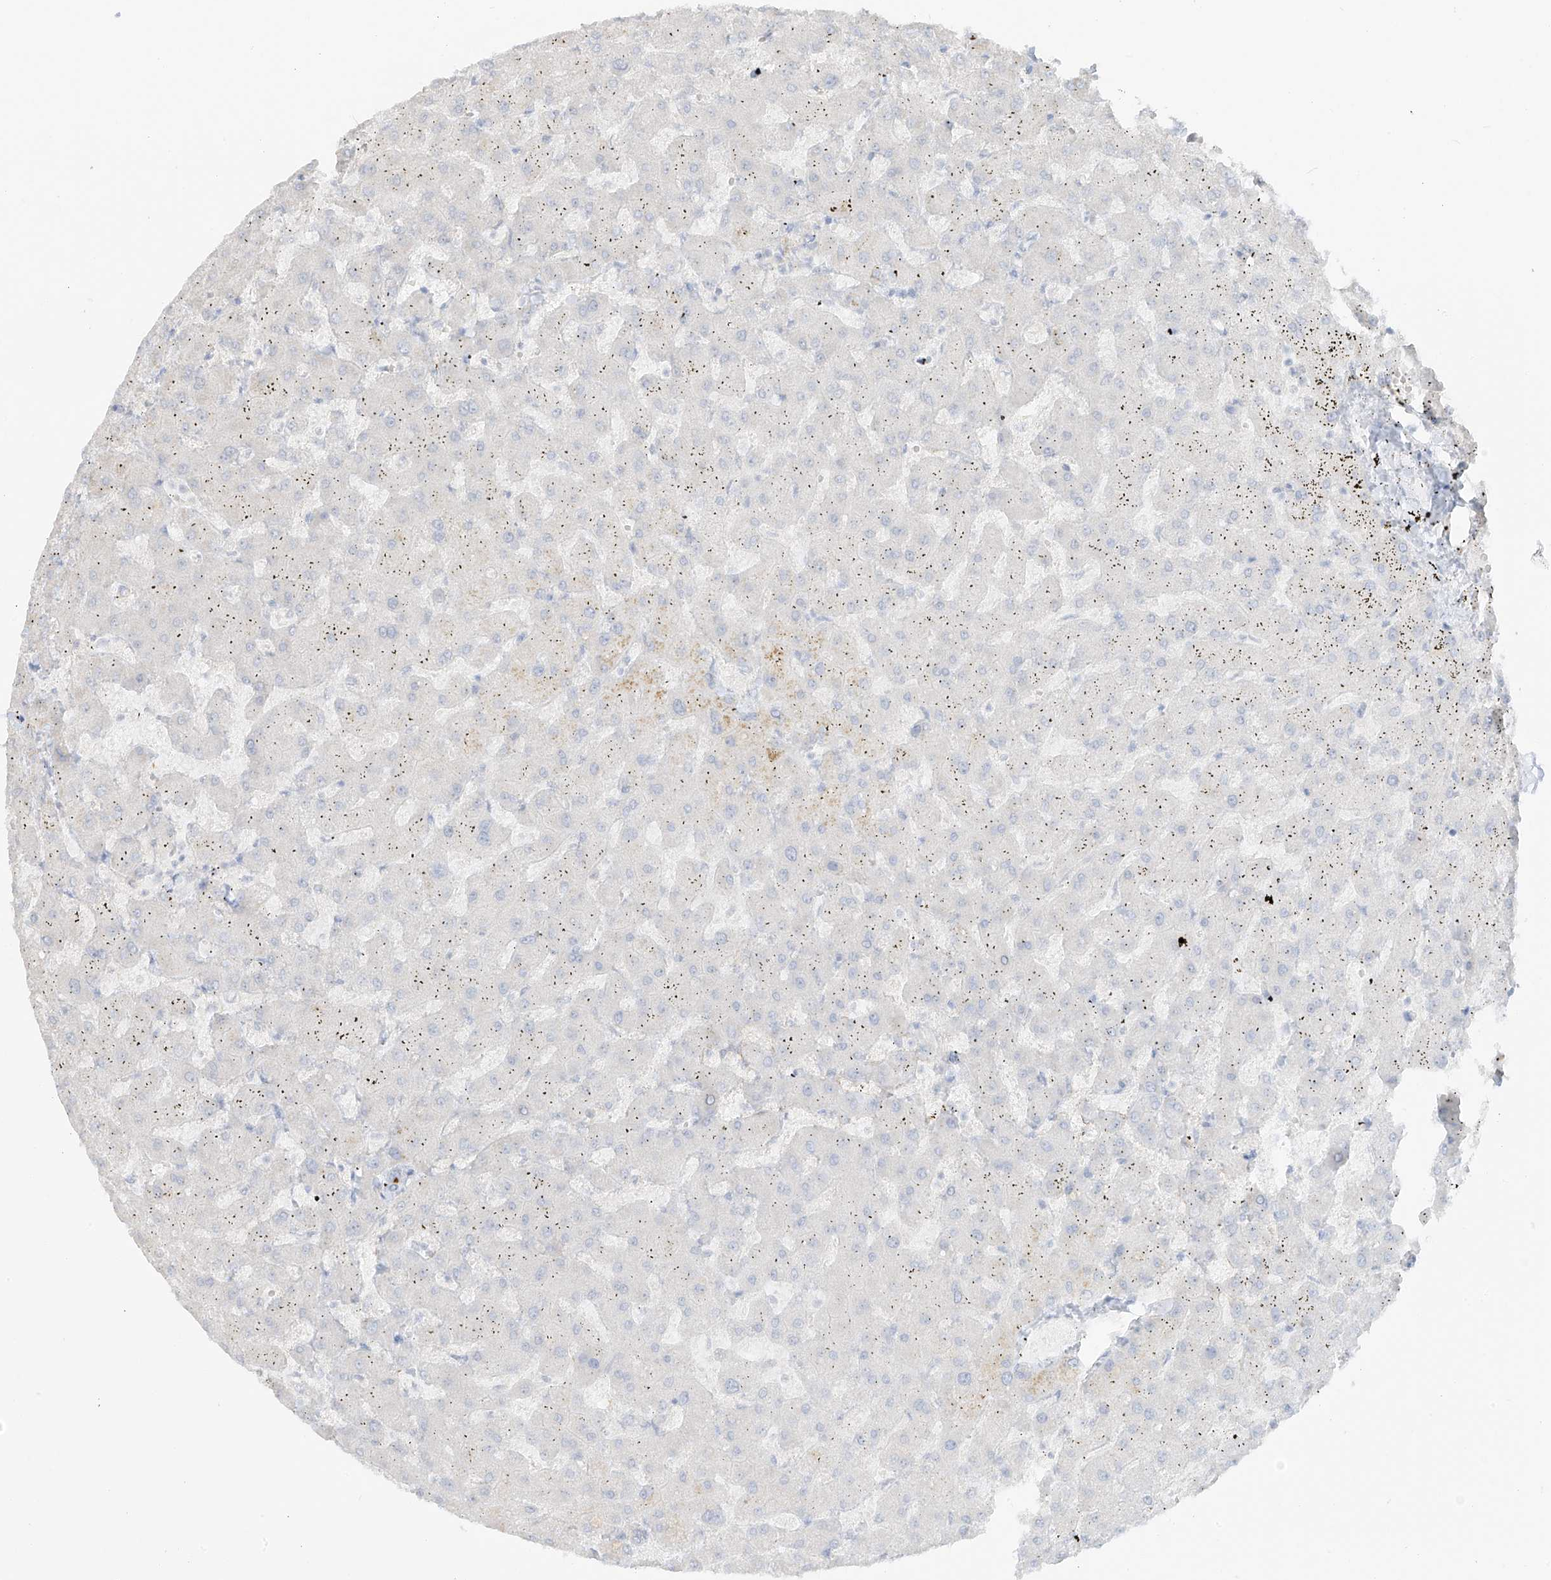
{"staining": {"intensity": "negative", "quantity": "none", "location": "none"}, "tissue": "liver", "cell_type": "Cholangiocytes", "image_type": "normal", "snomed": [{"axis": "morphology", "description": "Normal tissue, NOS"}, {"axis": "topography", "description": "Liver"}], "caption": "High power microscopy image of an immunohistochemistry (IHC) histopathology image of benign liver, revealing no significant positivity in cholangiocytes.", "gene": "C11orf87", "patient": {"sex": "female", "age": 63}}